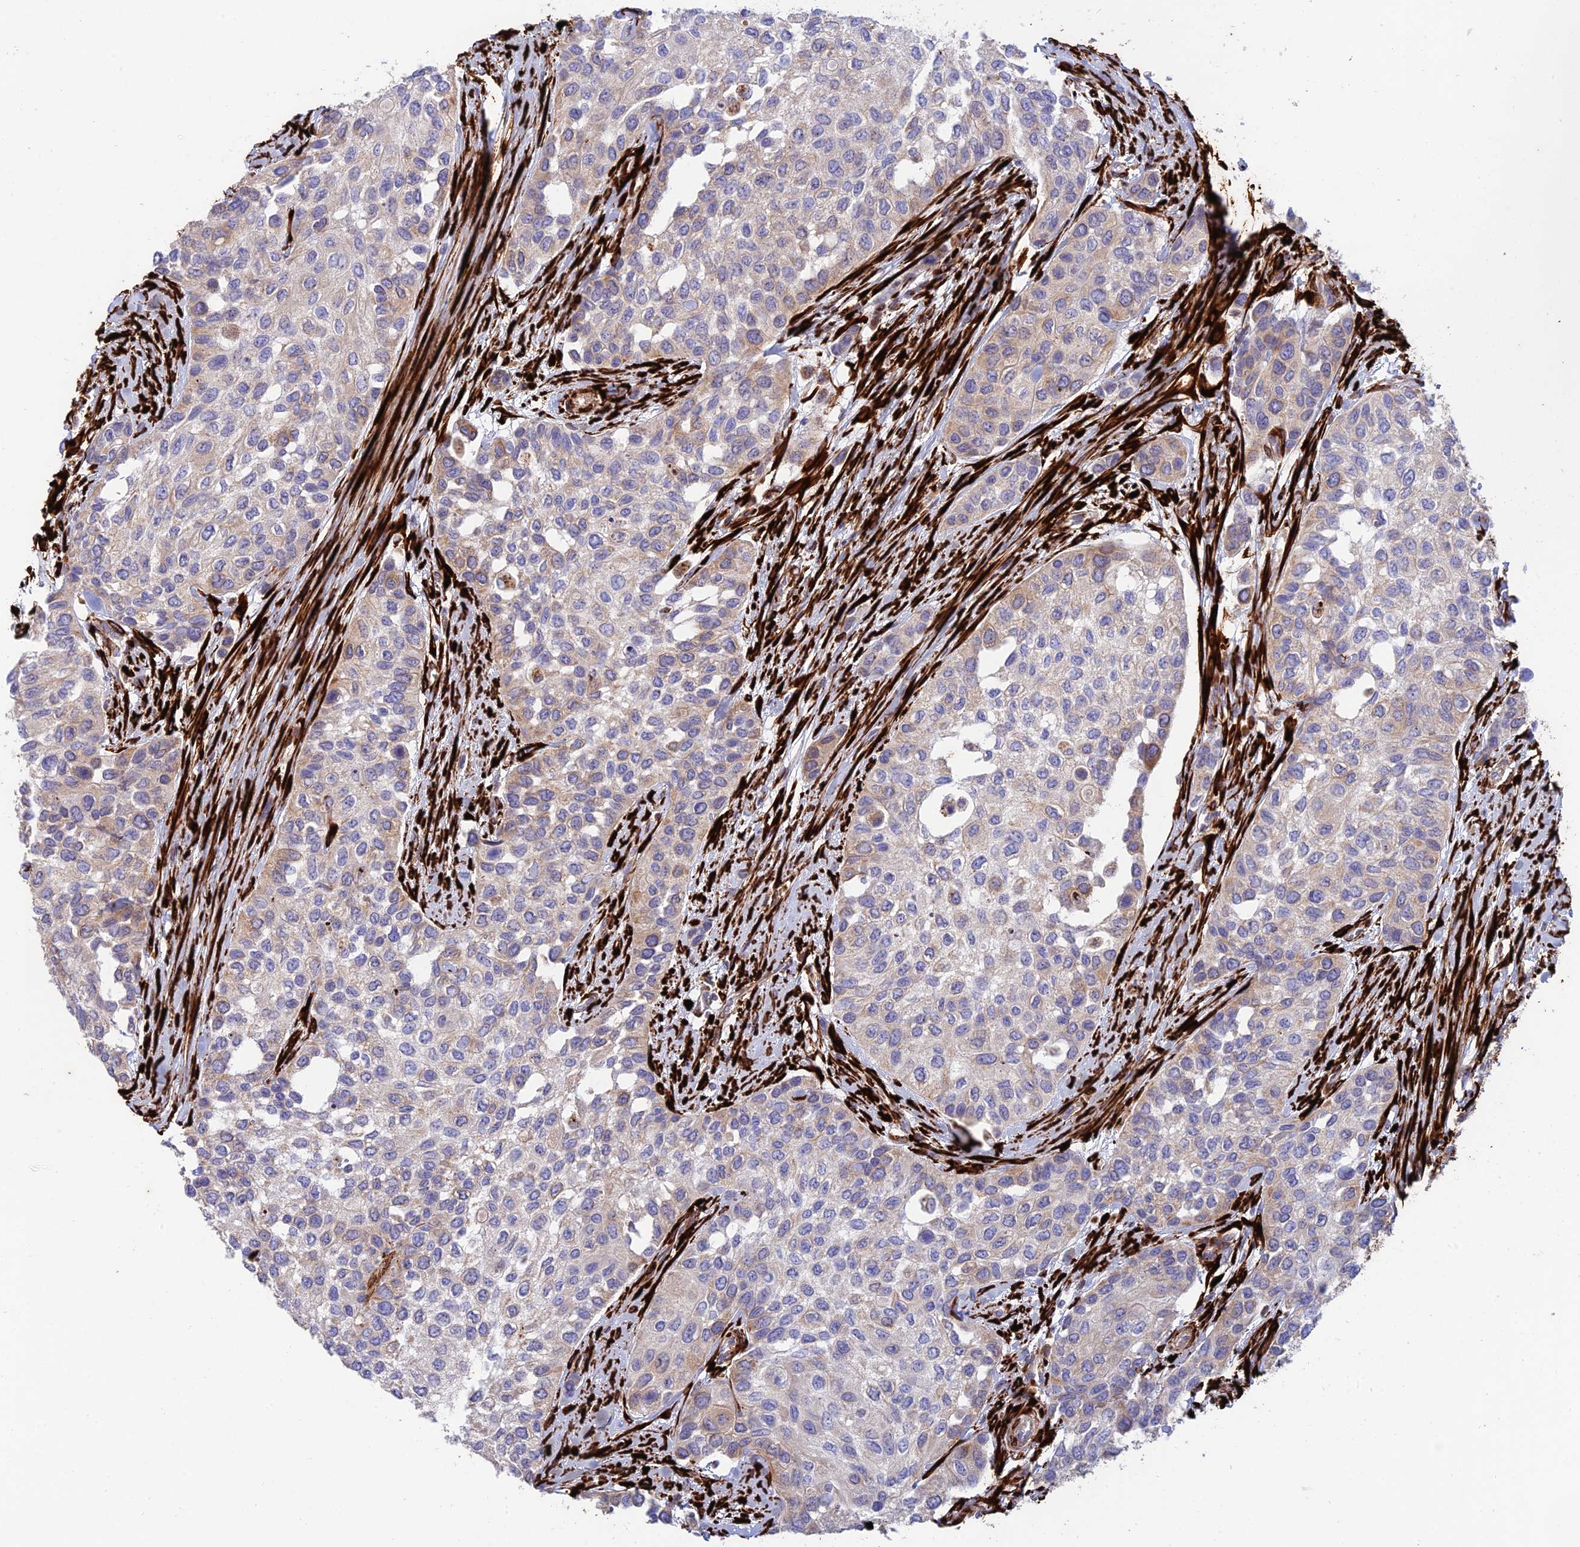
{"staining": {"intensity": "weak", "quantity": "<25%", "location": "cytoplasmic/membranous"}, "tissue": "urothelial cancer", "cell_type": "Tumor cells", "image_type": "cancer", "snomed": [{"axis": "morphology", "description": "Normal tissue, NOS"}, {"axis": "morphology", "description": "Urothelial carcinoma, High grade"}, {"axis": "topography", "description": "Vascular tissue"}, {"axis": "topography", "description": "Urinary bladder"}], "caption": "Tumor cells show no significant positivity in urothelial carcinoma (high-grade).", "gene": "RCN3", "patient": {"sex": "female", "age": 56}}